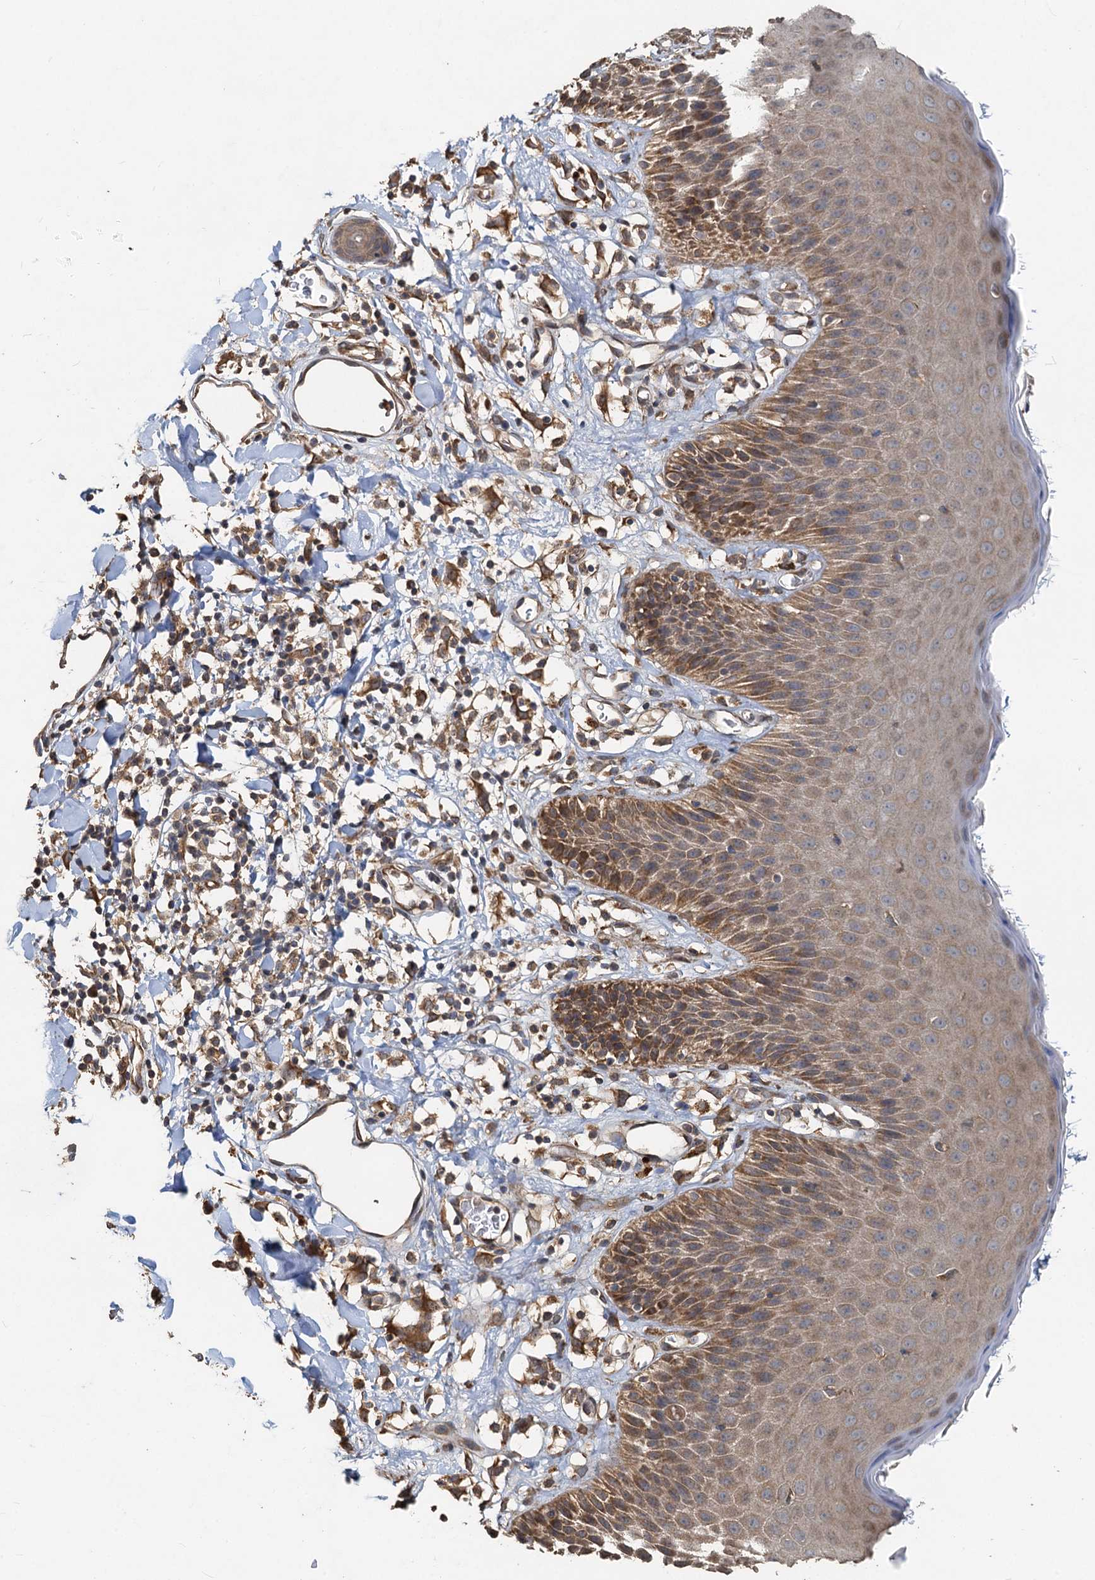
{"staining": {"intensity": "moderate", "quantity": ">75%", "location": "cytoplasmic/membranous"}, "tissue": "skin", "cell_type": "Epidermal cells", "image_type": "normal", "snomed": [{"axis": "morphology", "description": "Normal tissue, NOS"}, {"axis": "topography", "description": "Vulva"}], "caption": "Protein expression by IHC displays moderate cytoplasmic/membranous staining in approximately >75% of epidermal cells in unremarkable skin. (DAB IHC with brightfield microscopy, high magnification).", "gene": "HYI", "patient": {"sex": "female", "age": 68}}